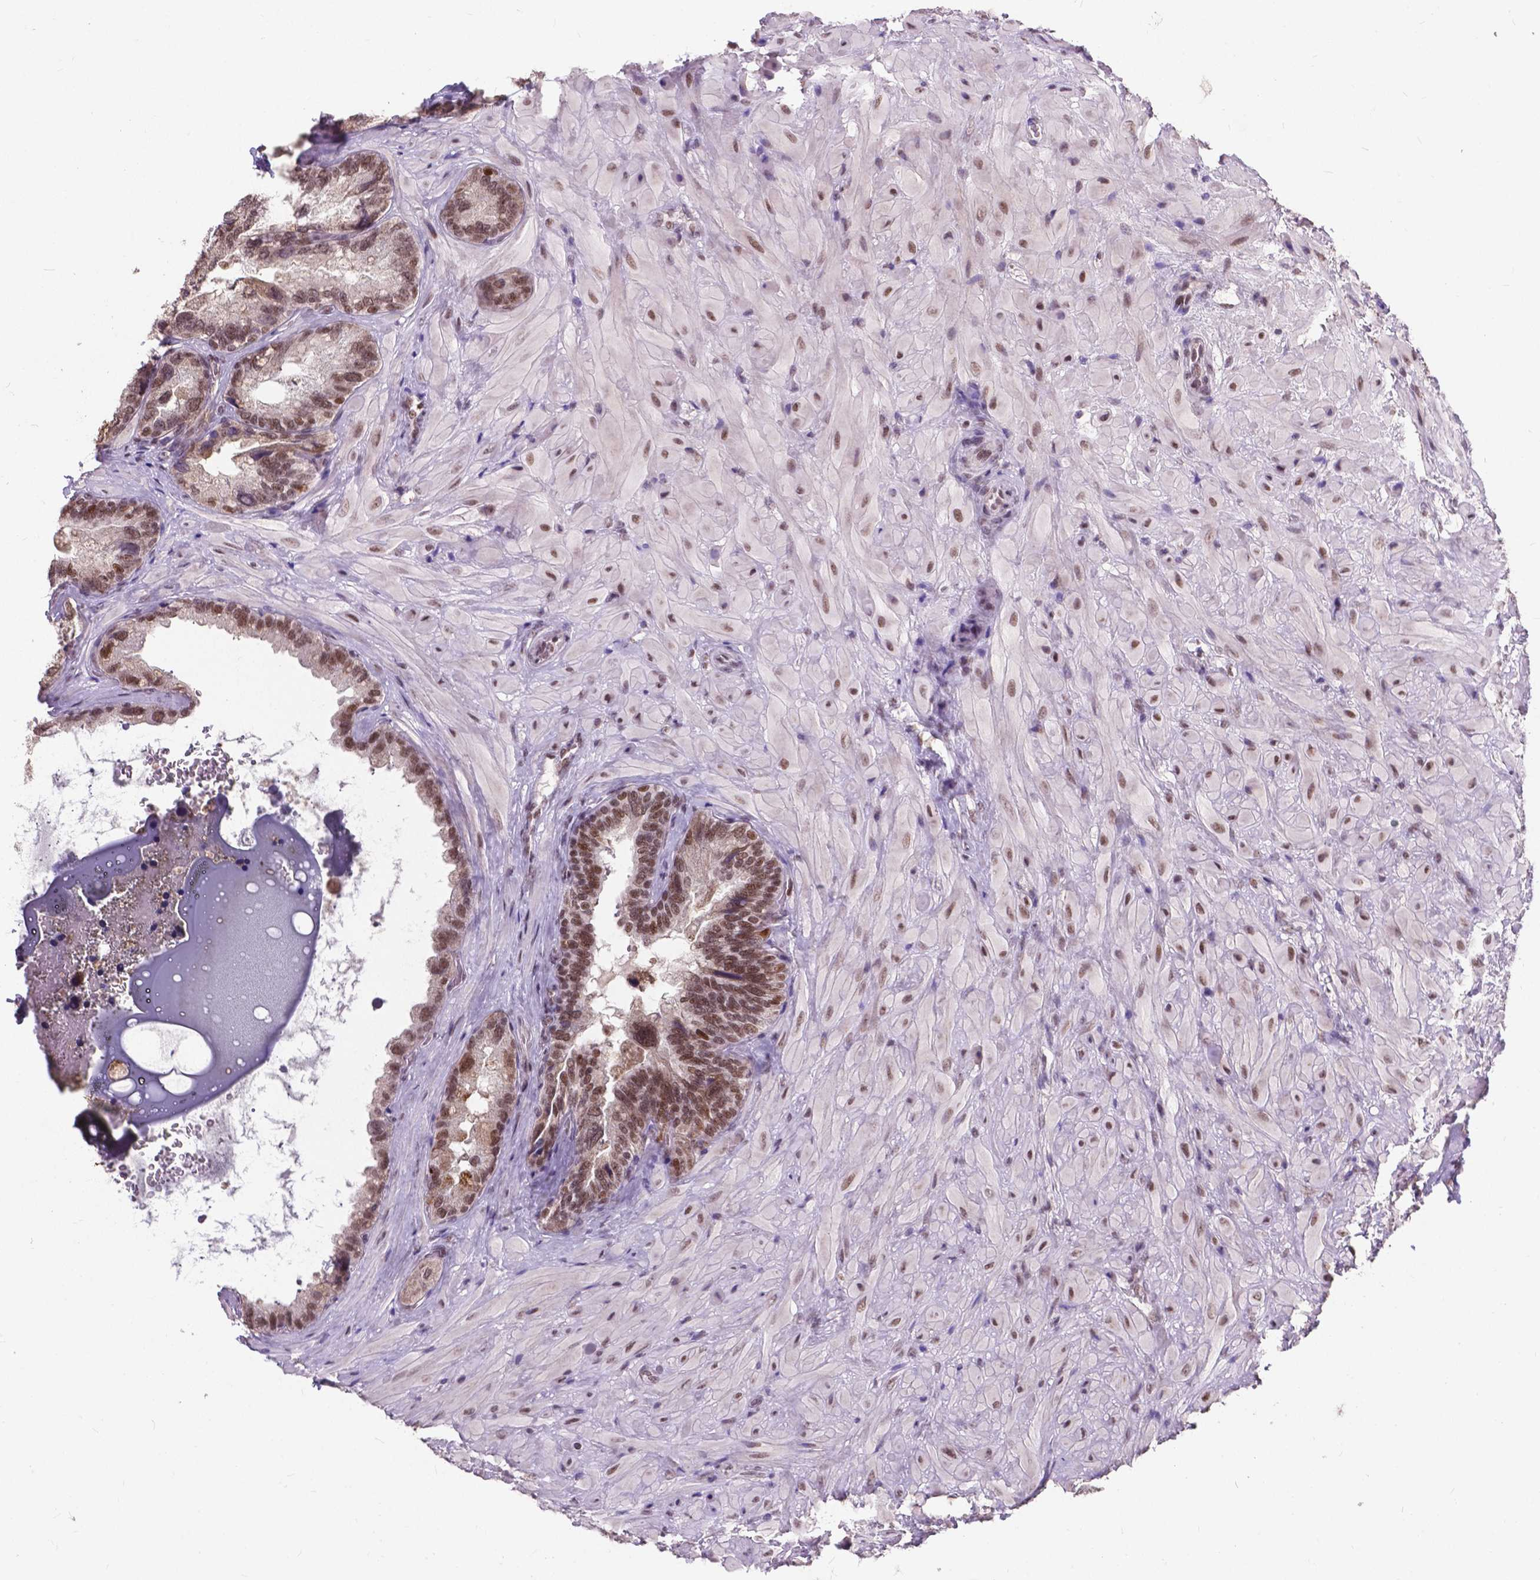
{"staining": {"intensity": "moderate", "quantity": ">75%", "location": "nuclear"}, "tissue": "seminal vesicle", "cell_type": "Glandular cells", "image_type": "normal", "snomed": [{"axis": "morphology", "description": "Normal tissue, NOS"}, {"axis": "topography", "description": "Seminal veicle"}], "caption": "Moderate nuclear protein expression is seen in approximately >75% of glandular cells in seminal vesicle. (DAB = brown stain, brightfield microscopy at high magnification).", "gene": "MSH2", "patient": {"sex": "male", "age": 69}}